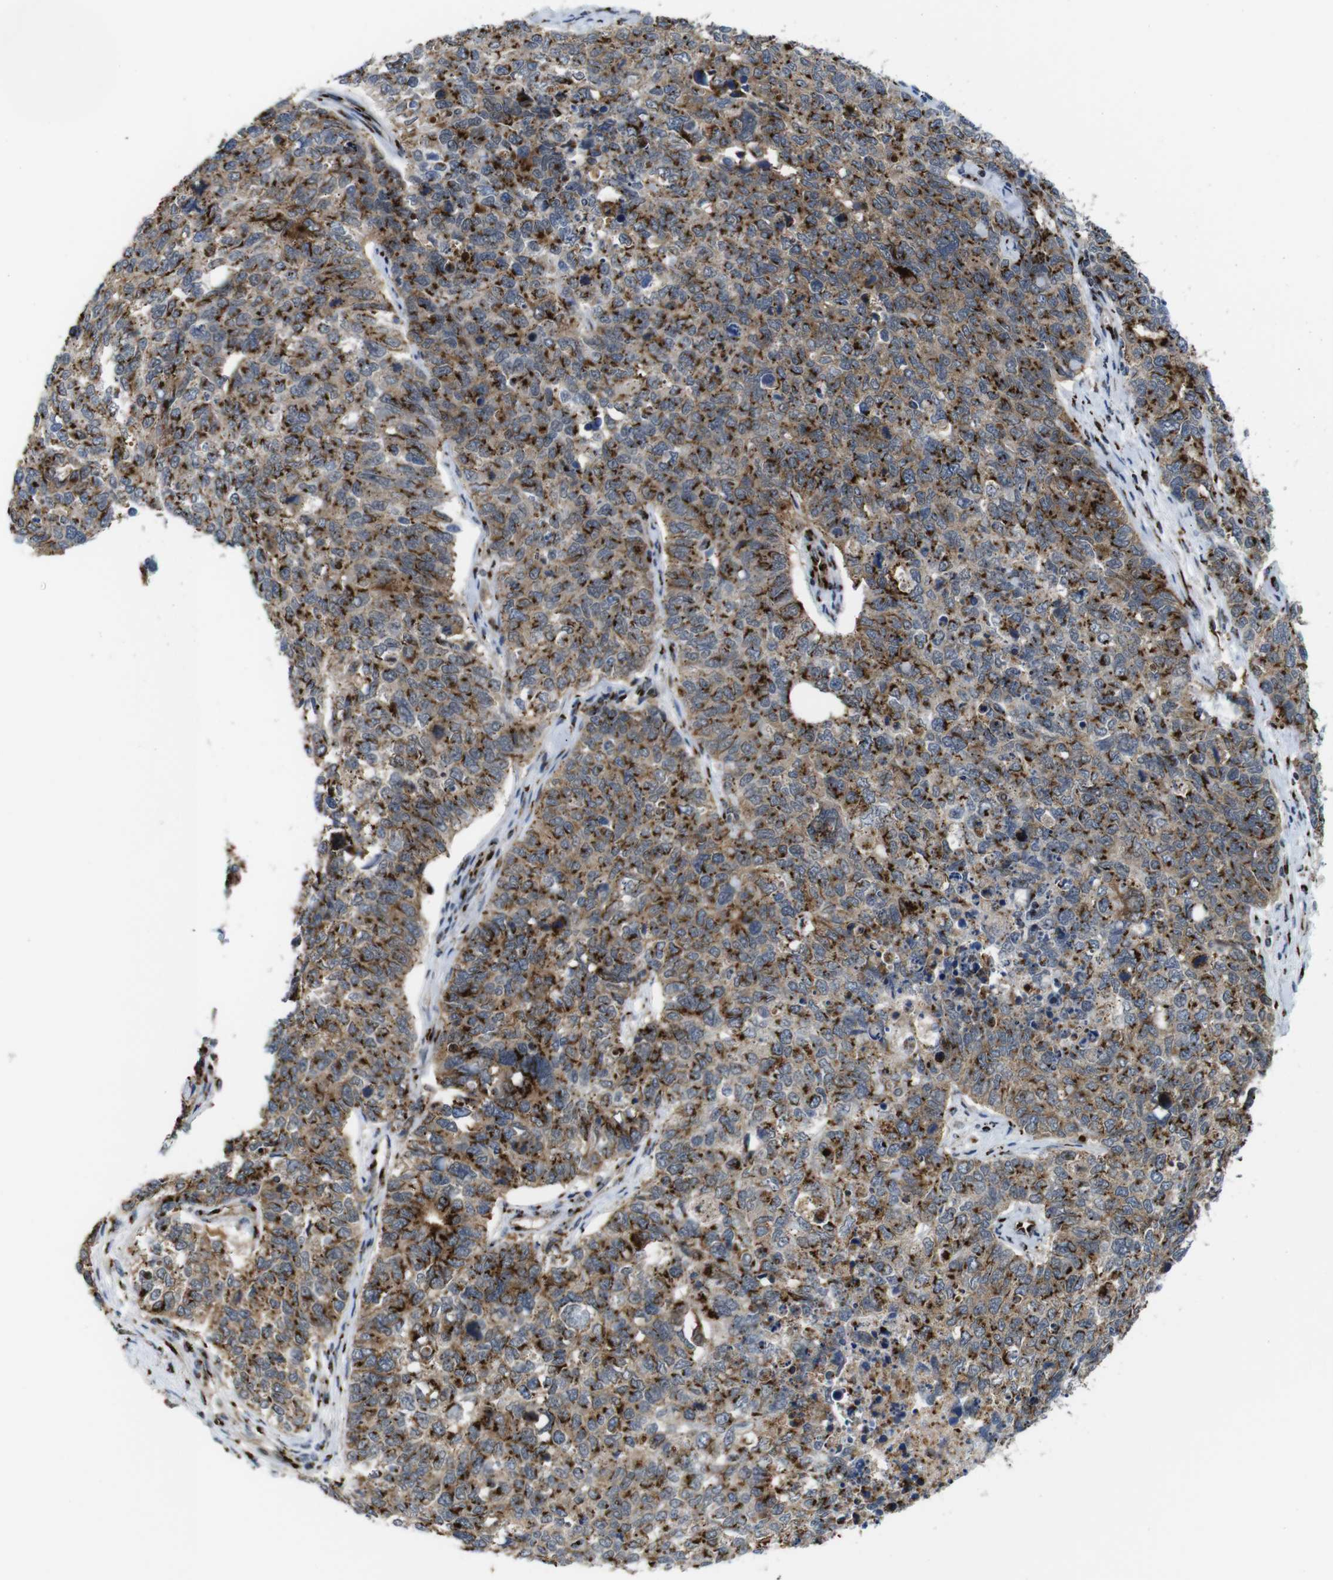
{"staining": {"intensity": "strong", "quantity": ">75%", "location": "cytoplasmic/membranous"}, "tissue": "cervical cancer", "cell_type": "Tumor cells", "image_type": "cancer", "snomed": [{"axis": "morphology", "description": "Squamous cell carcinoma, NOS"}, {"axis": "topography", "description": "Cervix"}], "caption": "An immunohistochemistry image of neoplastic tissue is shown. Protein staining in brown highlights strong cytoplasmic/membranous positivity in cervical cancer within tumor cells. The protein is stained brown, and the nuclei are stained in blue (DAB IHC with brightfield microscopy, high magnification).", "gene": "TGOLN2", "patient": {"sex": "female", "age": 63}}